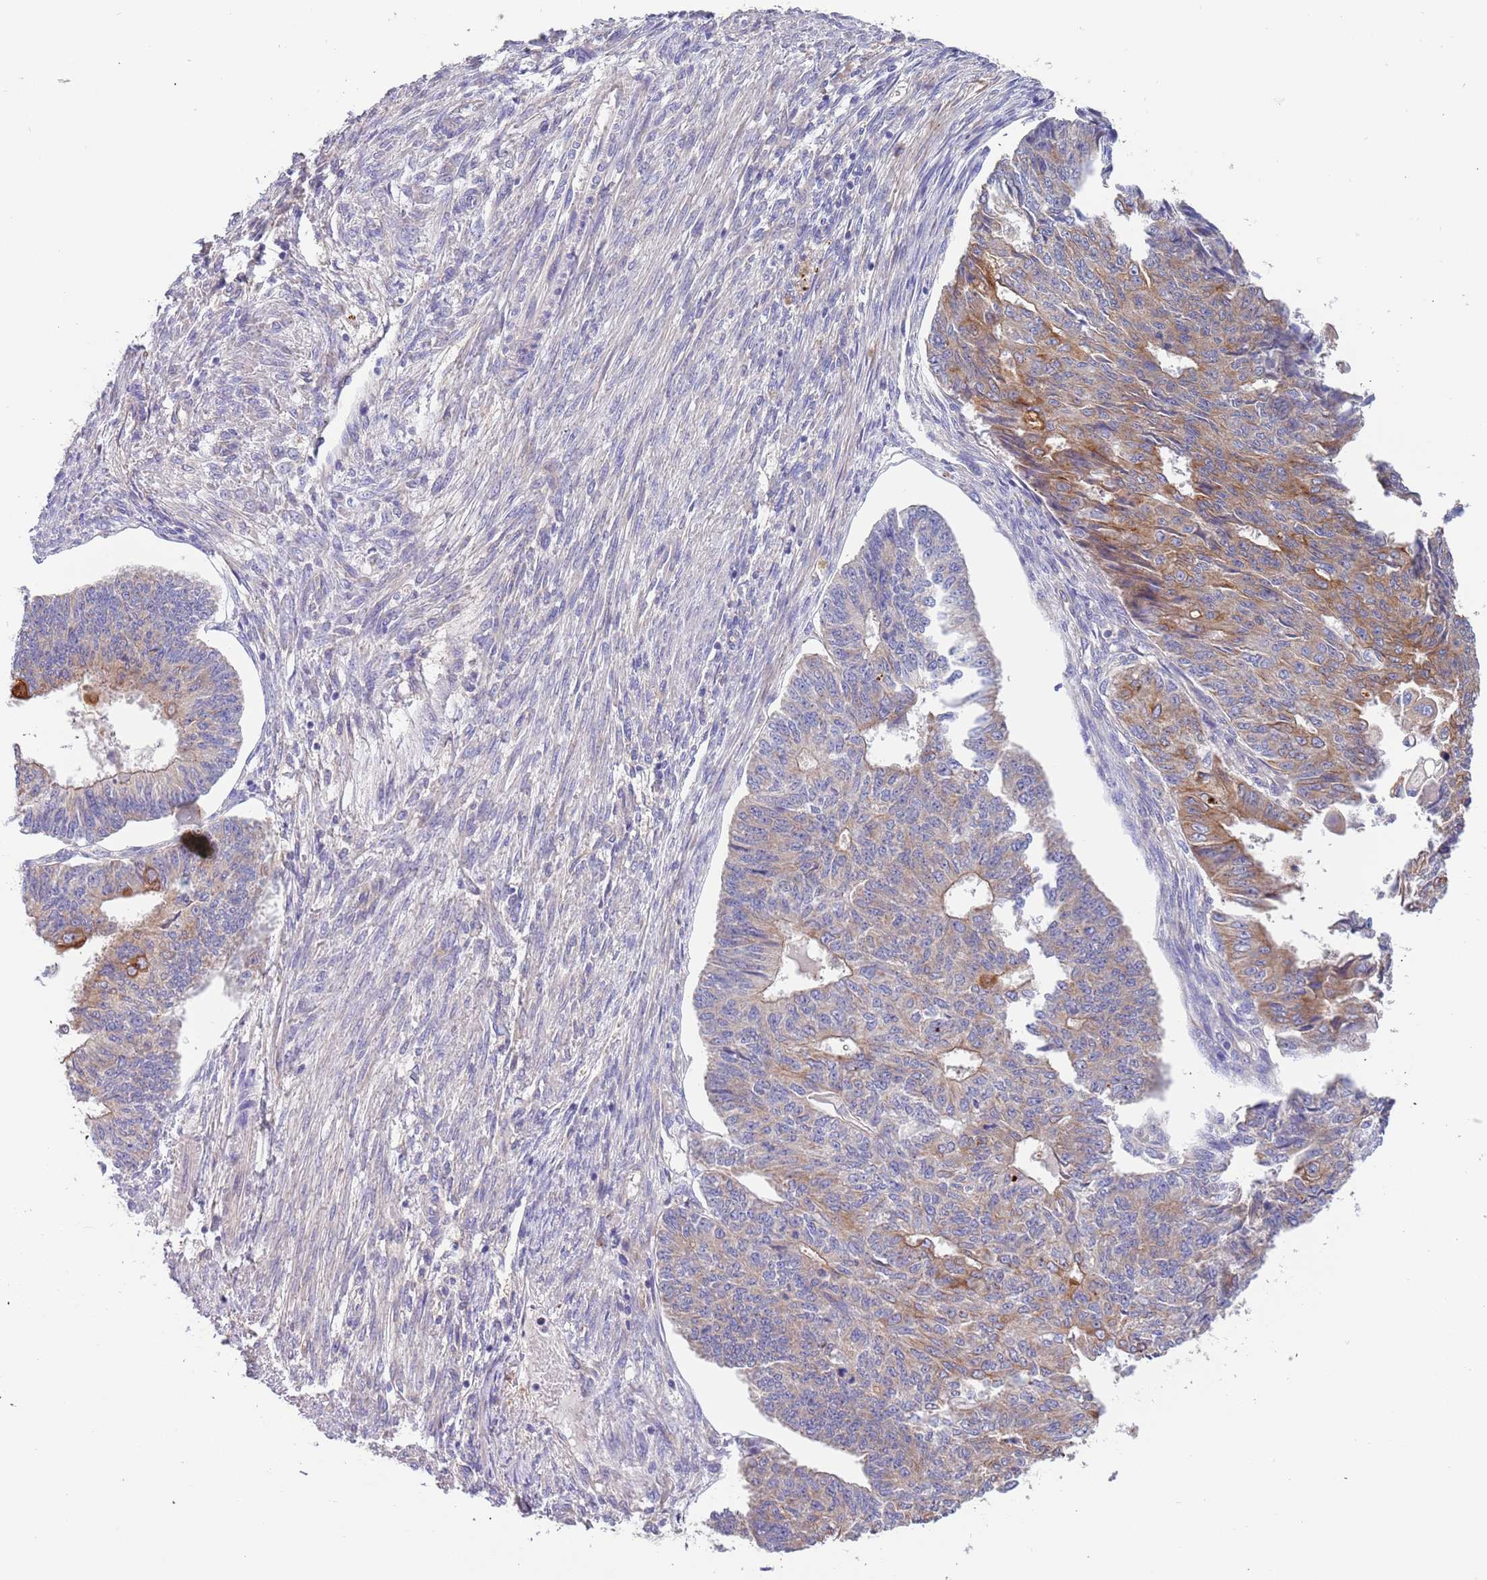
{"staining": {"intensity": "moderate", "quantity": "<25%", "location": "cytoplasmic/membranous"}, "tissue": "endometrial cancer", "cell_type": "Tumor cells", "image_type": "cancer", "snomed": [{"axis": "morphology", "description": "Adenocarcinoma, NOS"}, {"axis": "topography", "description": "Endometrium"}], "caption": "Adenocarcinoma (endometrial) was stained to show a protein in brown. There is low levels of moderate cytoplasmic/membranous positivity in approximately <25% of tumor cells.", "gene": "LAMB4", "patient": {"sex": "female", "age": 32}}